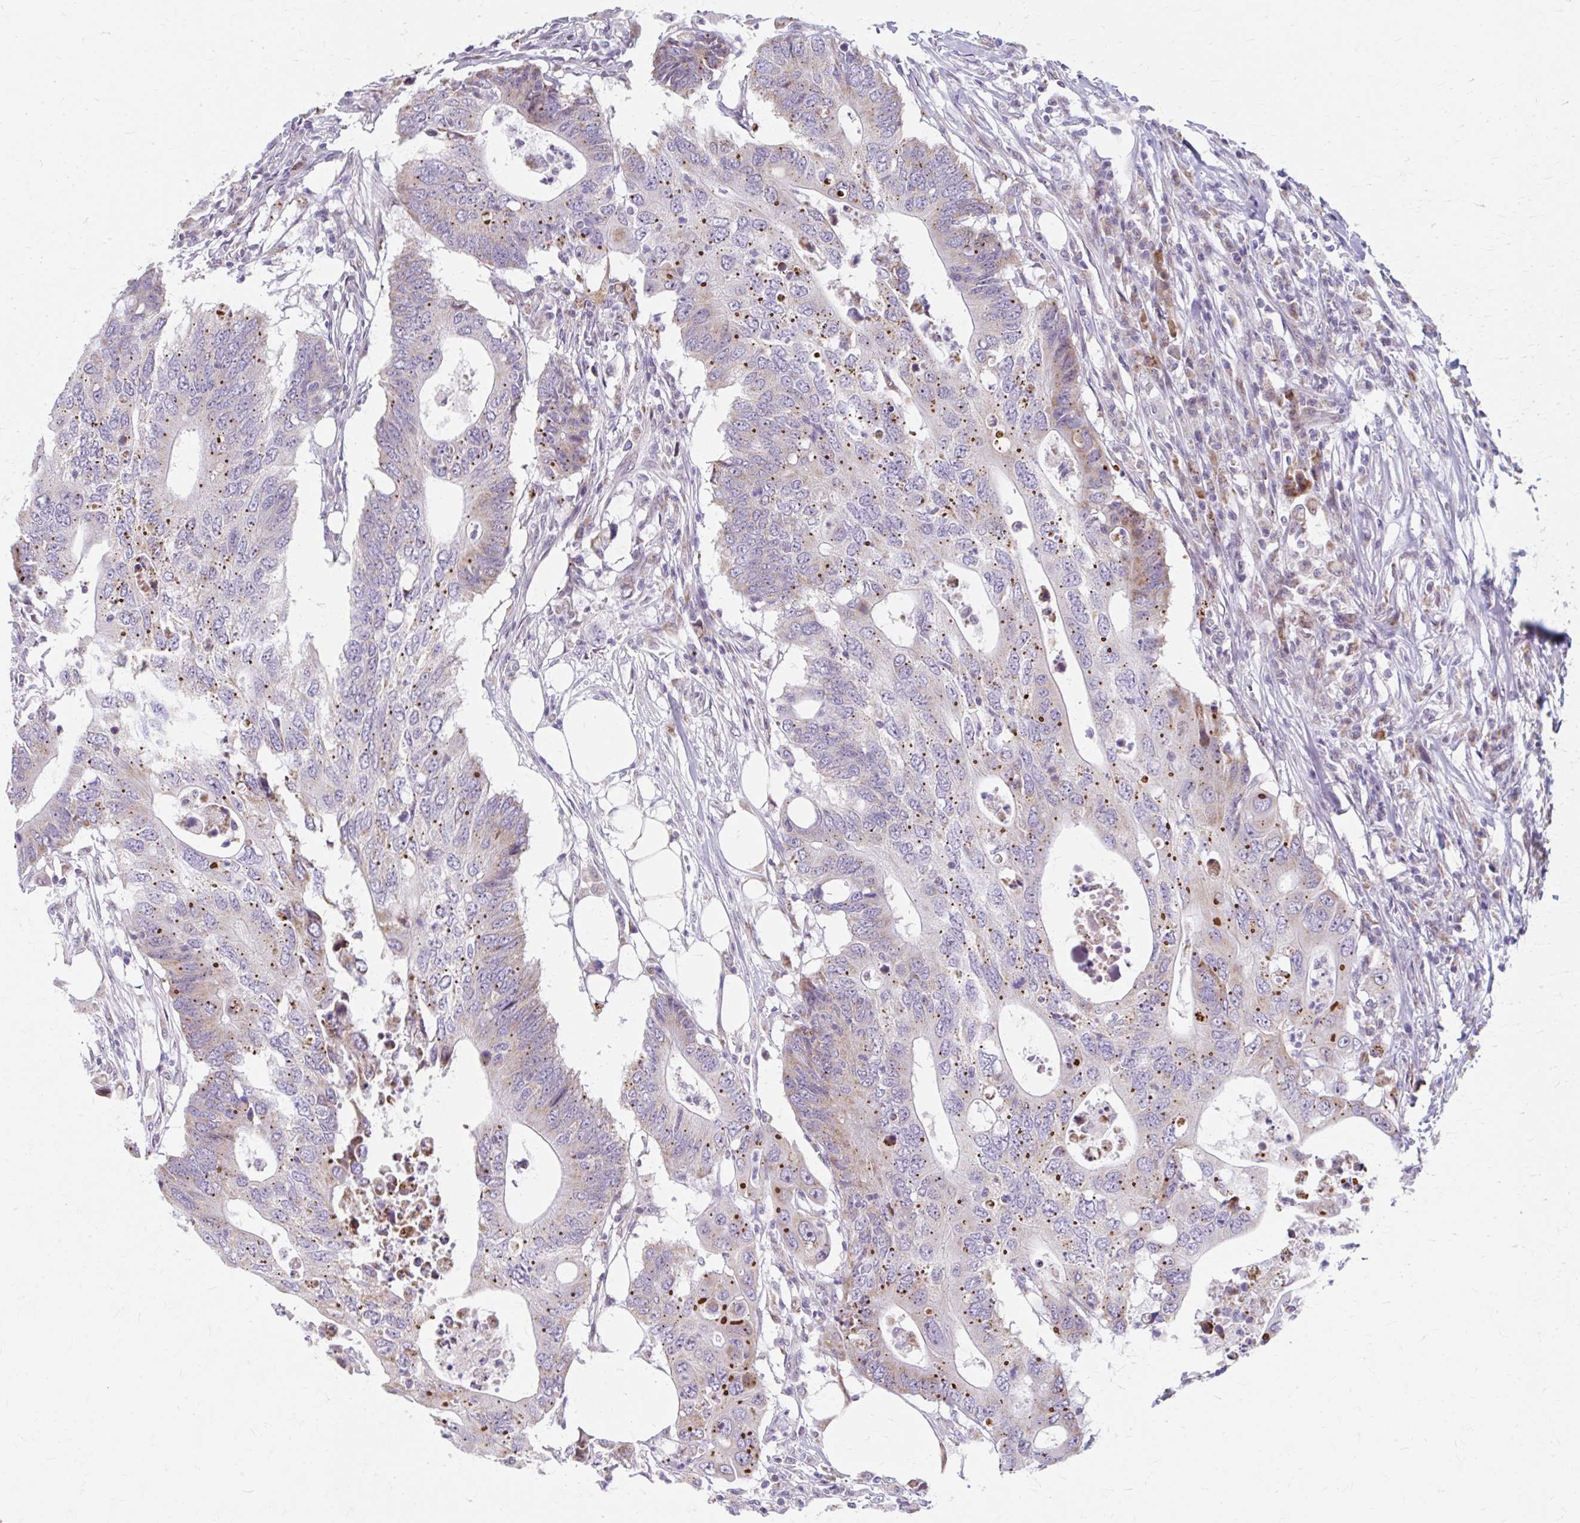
{"staining": {"intensity": "moderate", "quantity": "25%-75%", "location": "cytoplasmic/membranous"}, "tissue": "colorectal cancer", "cell_type": "Tumor cells", "image_type": "cancer", "snomed": [{"axis": "morphology", "description": "Adenocarcinoma, NOS"}, {"axis": "topography", "description": "Colon"}], "caption": "Colorectal cancer stained with immunohistochemistry (IHC) shows moderate cytoplasmic/membranous positivity in about 25%-75% of tumor cells. Nuclei are stained in blue.", "gene": "BEAN1", "patient": {"sex": "male", "age": 71}}